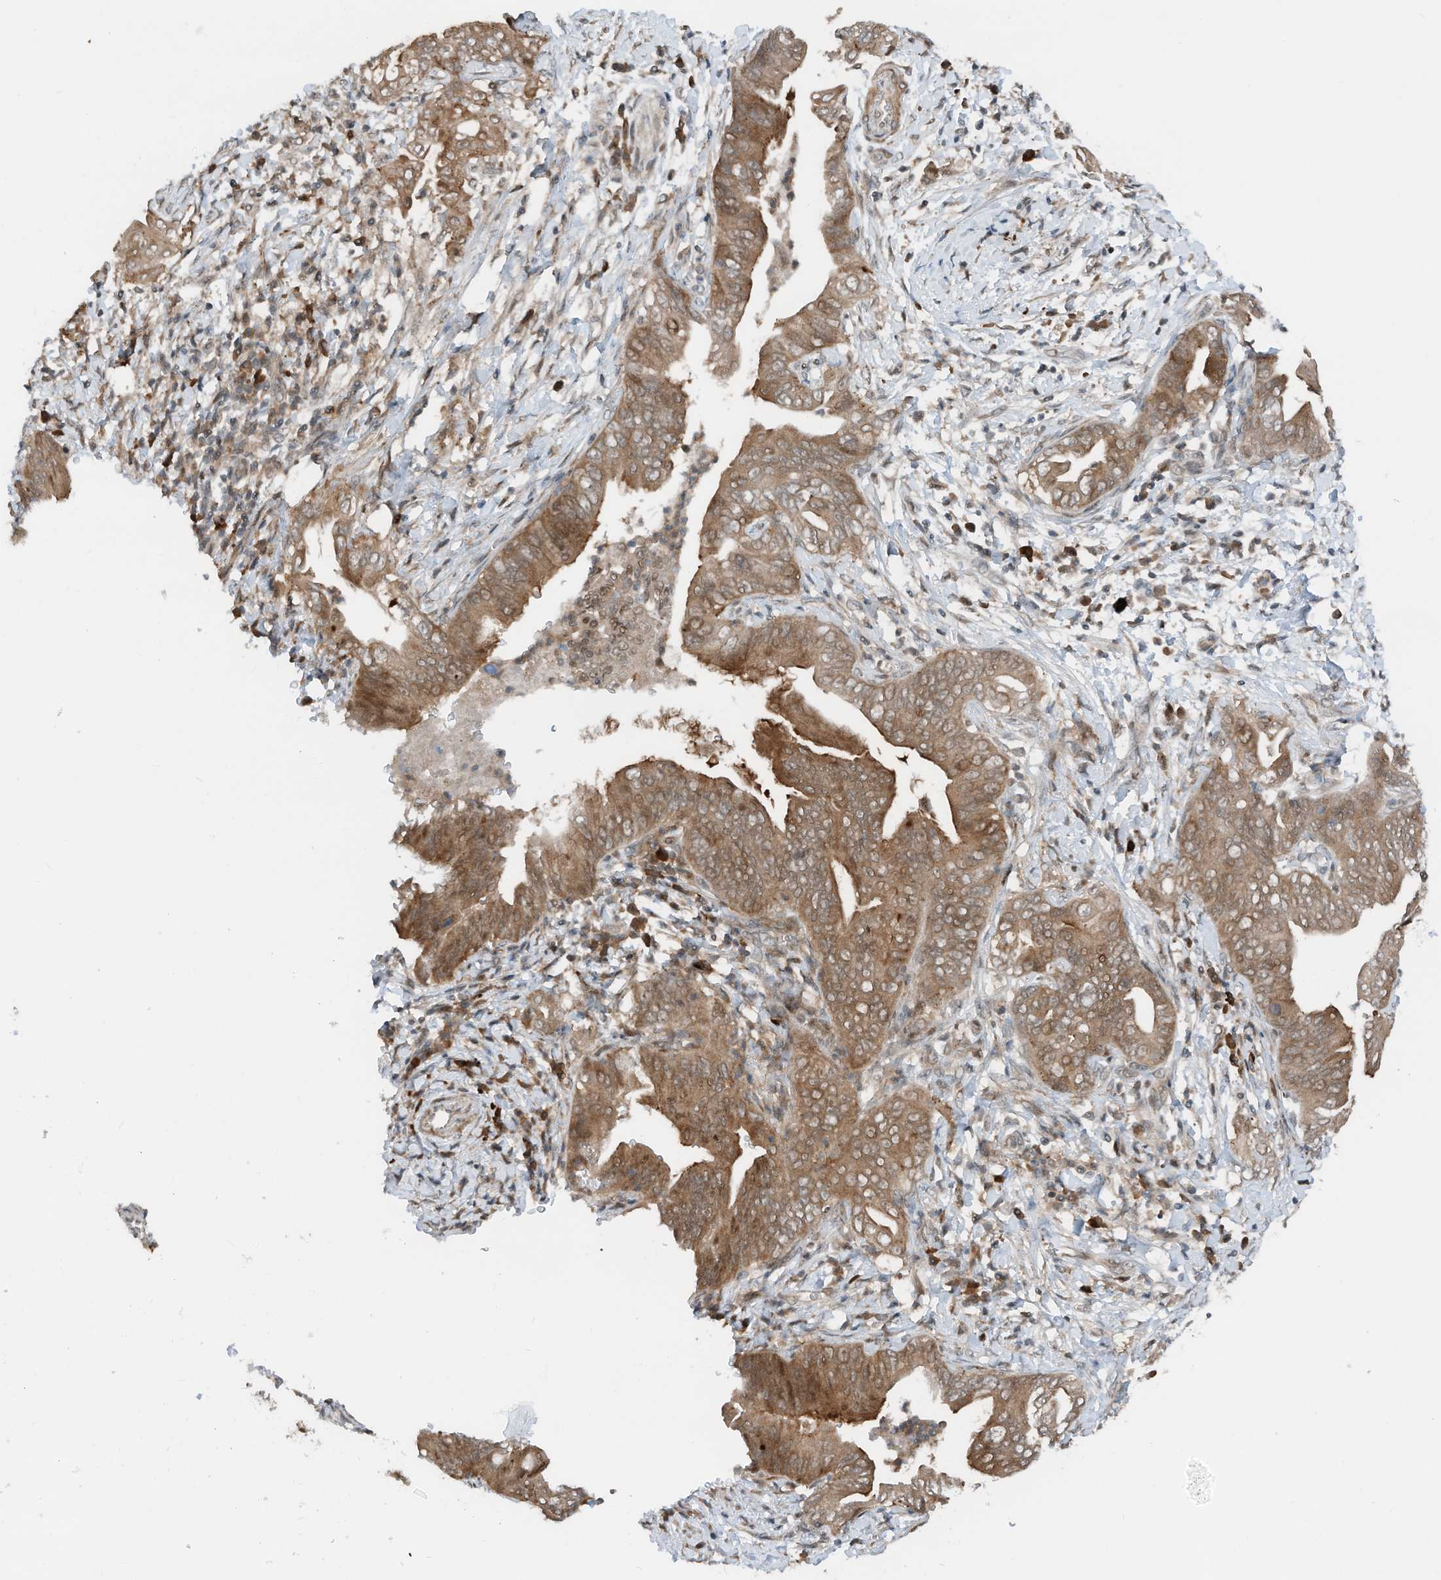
{"staining": {"intensity": "moderate", "quantity": ">75%", "location": "cytoplasmic/membranous"}, "tissue": "pancreatic cancer", "cell_type": "Tumor cells", "image_type": "cancer", "snomed": [{"axis": "morphology", "description": "Adenocarcinoma, NOS"}, {"axis": "topography", "description": "Pancreas"}], "caption": "Pancreatic adenocarcinoma tissue exhibits moderate cytoplasmic/membranous expression in about >75% of tumor cells (IHC, brightfield microscopy, high magnification).", "gene": "RMND1", "patient": {"sex": "male", "age": 75}}